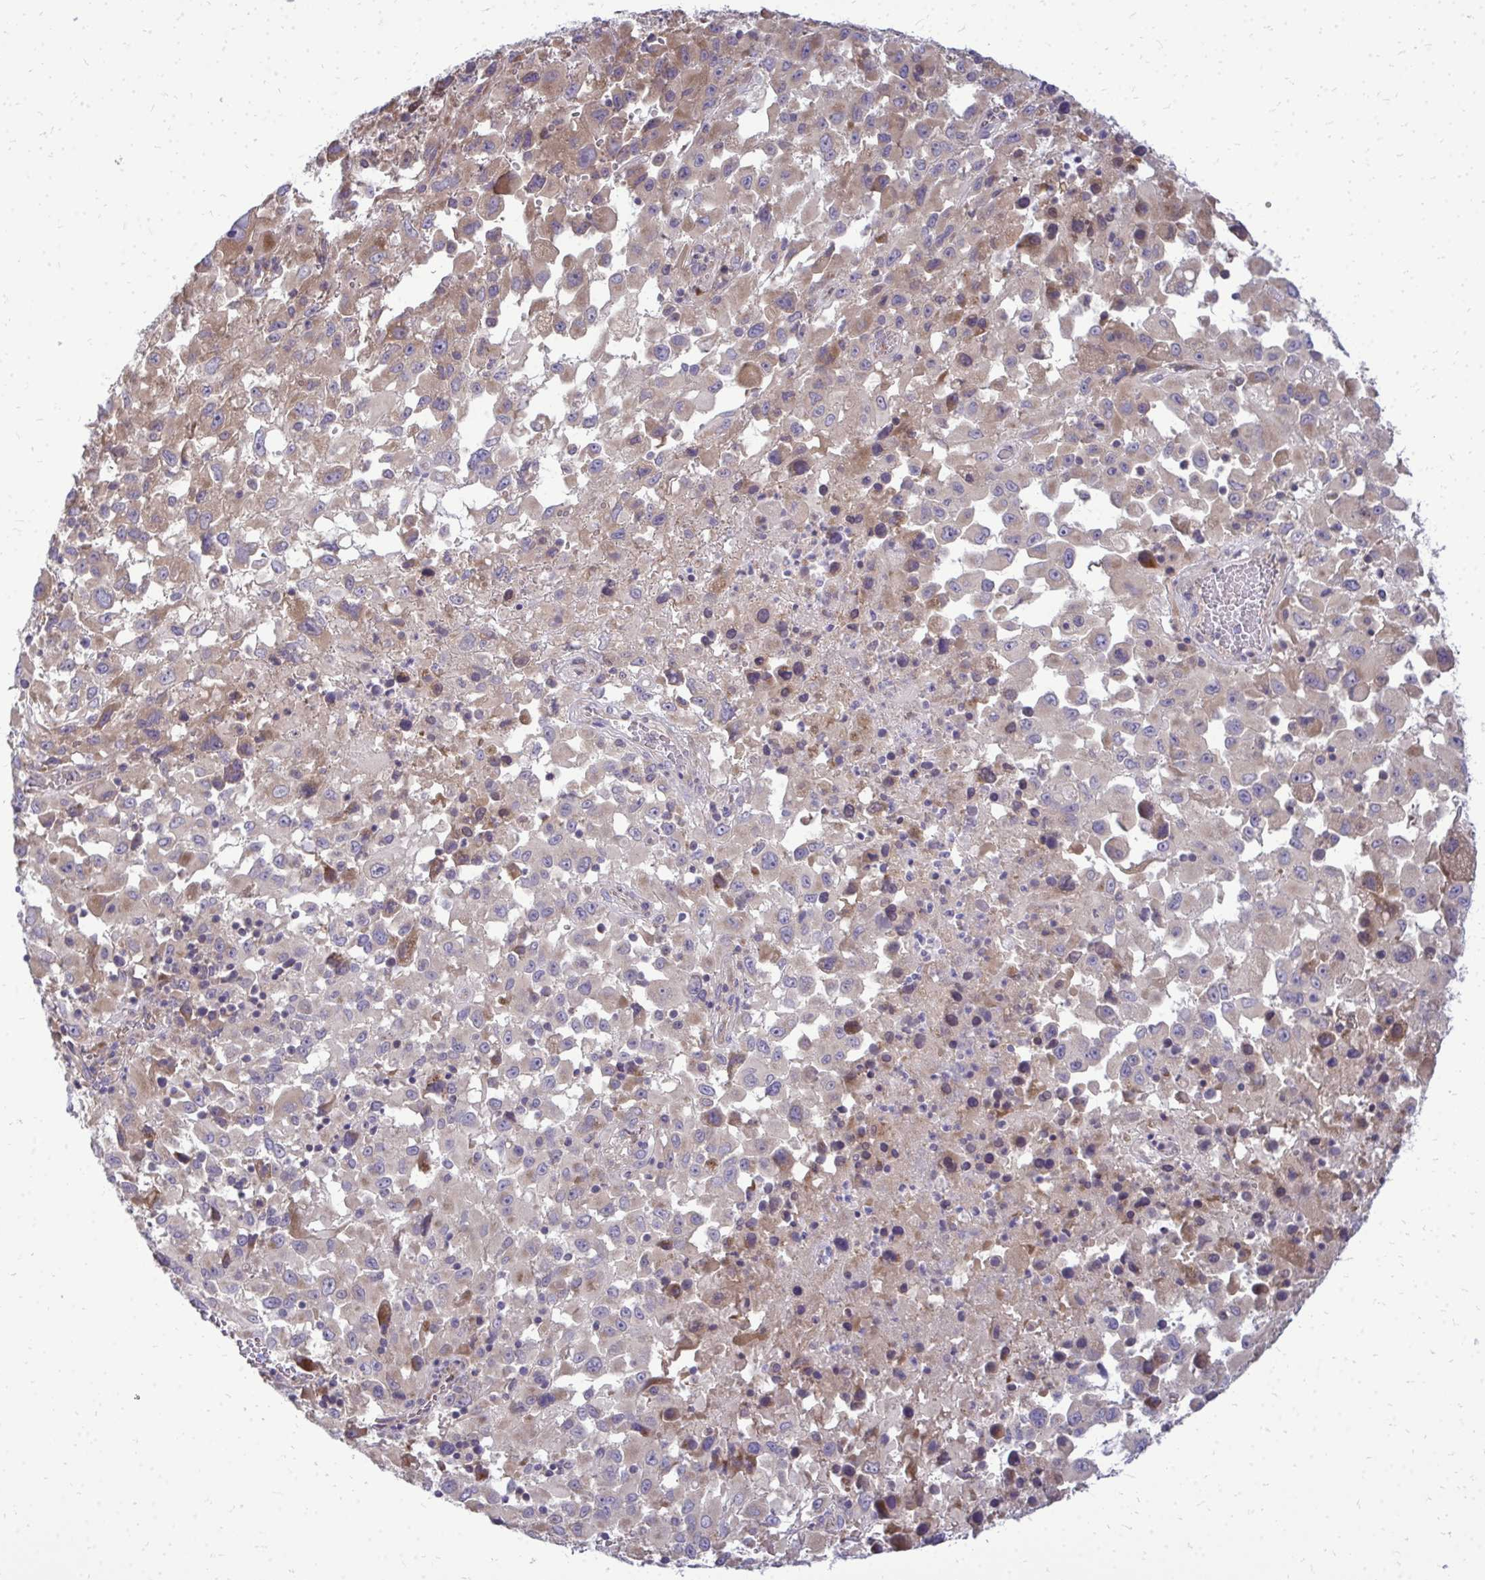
{"staining": {"intensity": "weak", "quantity": "25%-75%", "location": "cytoplasmic/membranous"}, "tissue": "melanoma", "cell_type": "Tumor cells", "image_type": "cancer", "snomed": [{"axis": "morphology", "description": "Malignant melanoma, Metastatic site"}, {"axis": "topography", "description": "Soft tissue"}], "caption": "Immunohistochemical staining of malignant melanoma (metastatic site) shows low levels of weak cytoplasmic/membranous expression in about 25%-75% of tumor cells.", "gene": "RPLP2", "patient": {"sex": "male", "age": 50}}